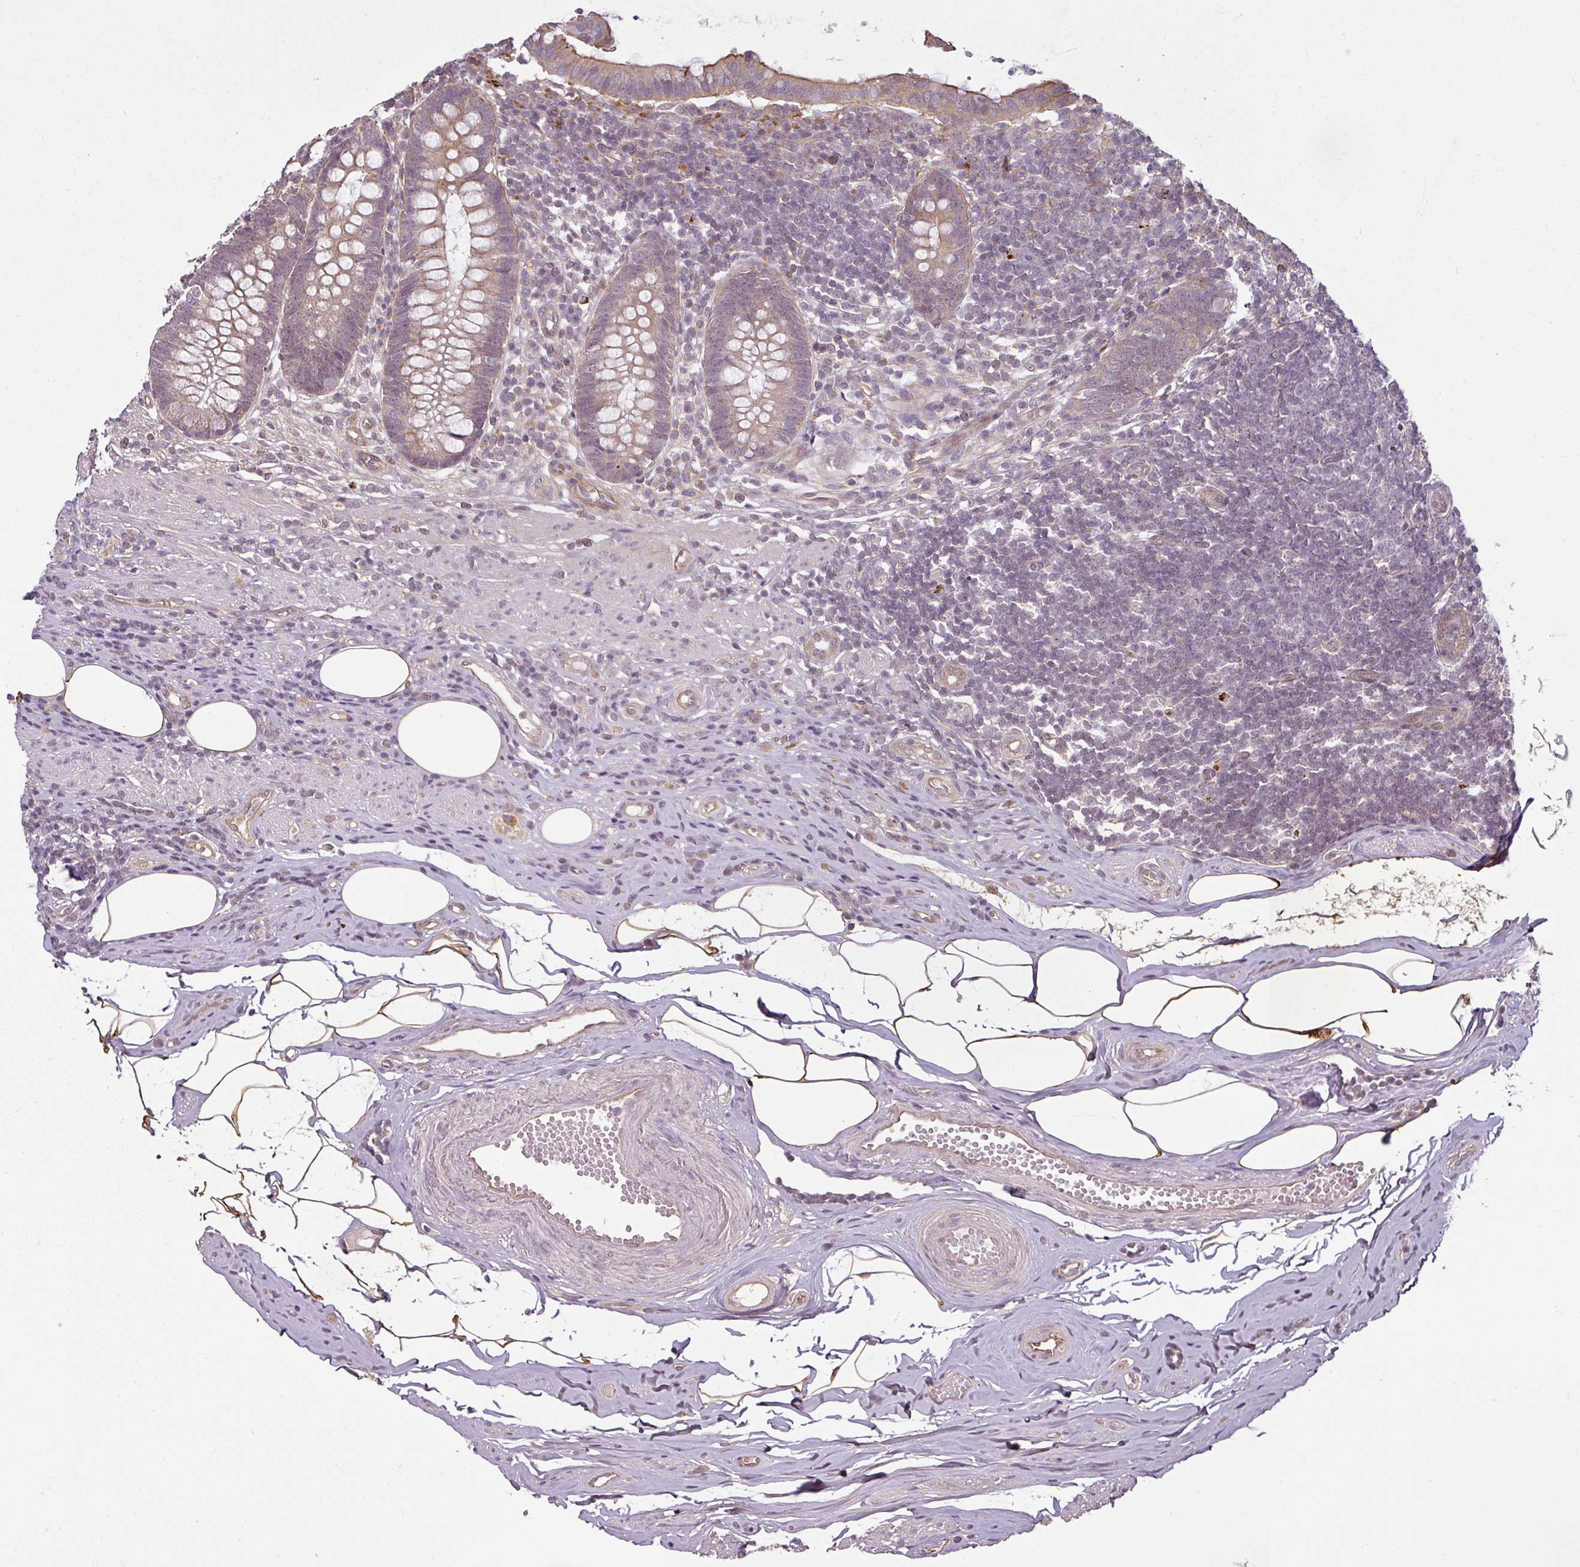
{"staining": {"intensity": "moderate", "quantity": "25%-75%", "location": "cytoplasmic/membranous"}, "tissue": "appendix", "cell_type": "Glandular cells", "image_type": "normal", "snomed": [{"axis": "morphology", "description": "Normal tissue, NOS"}, {"axis": "topography", "description": "Appendix"}], "caption": "Glandular cells show moderate cytoplasmic/membranous positivity in approximately 25%-75% of cells in normal appendix.", "gene": "DIMT1", "patient": {"sex": "female", "age": 56}}